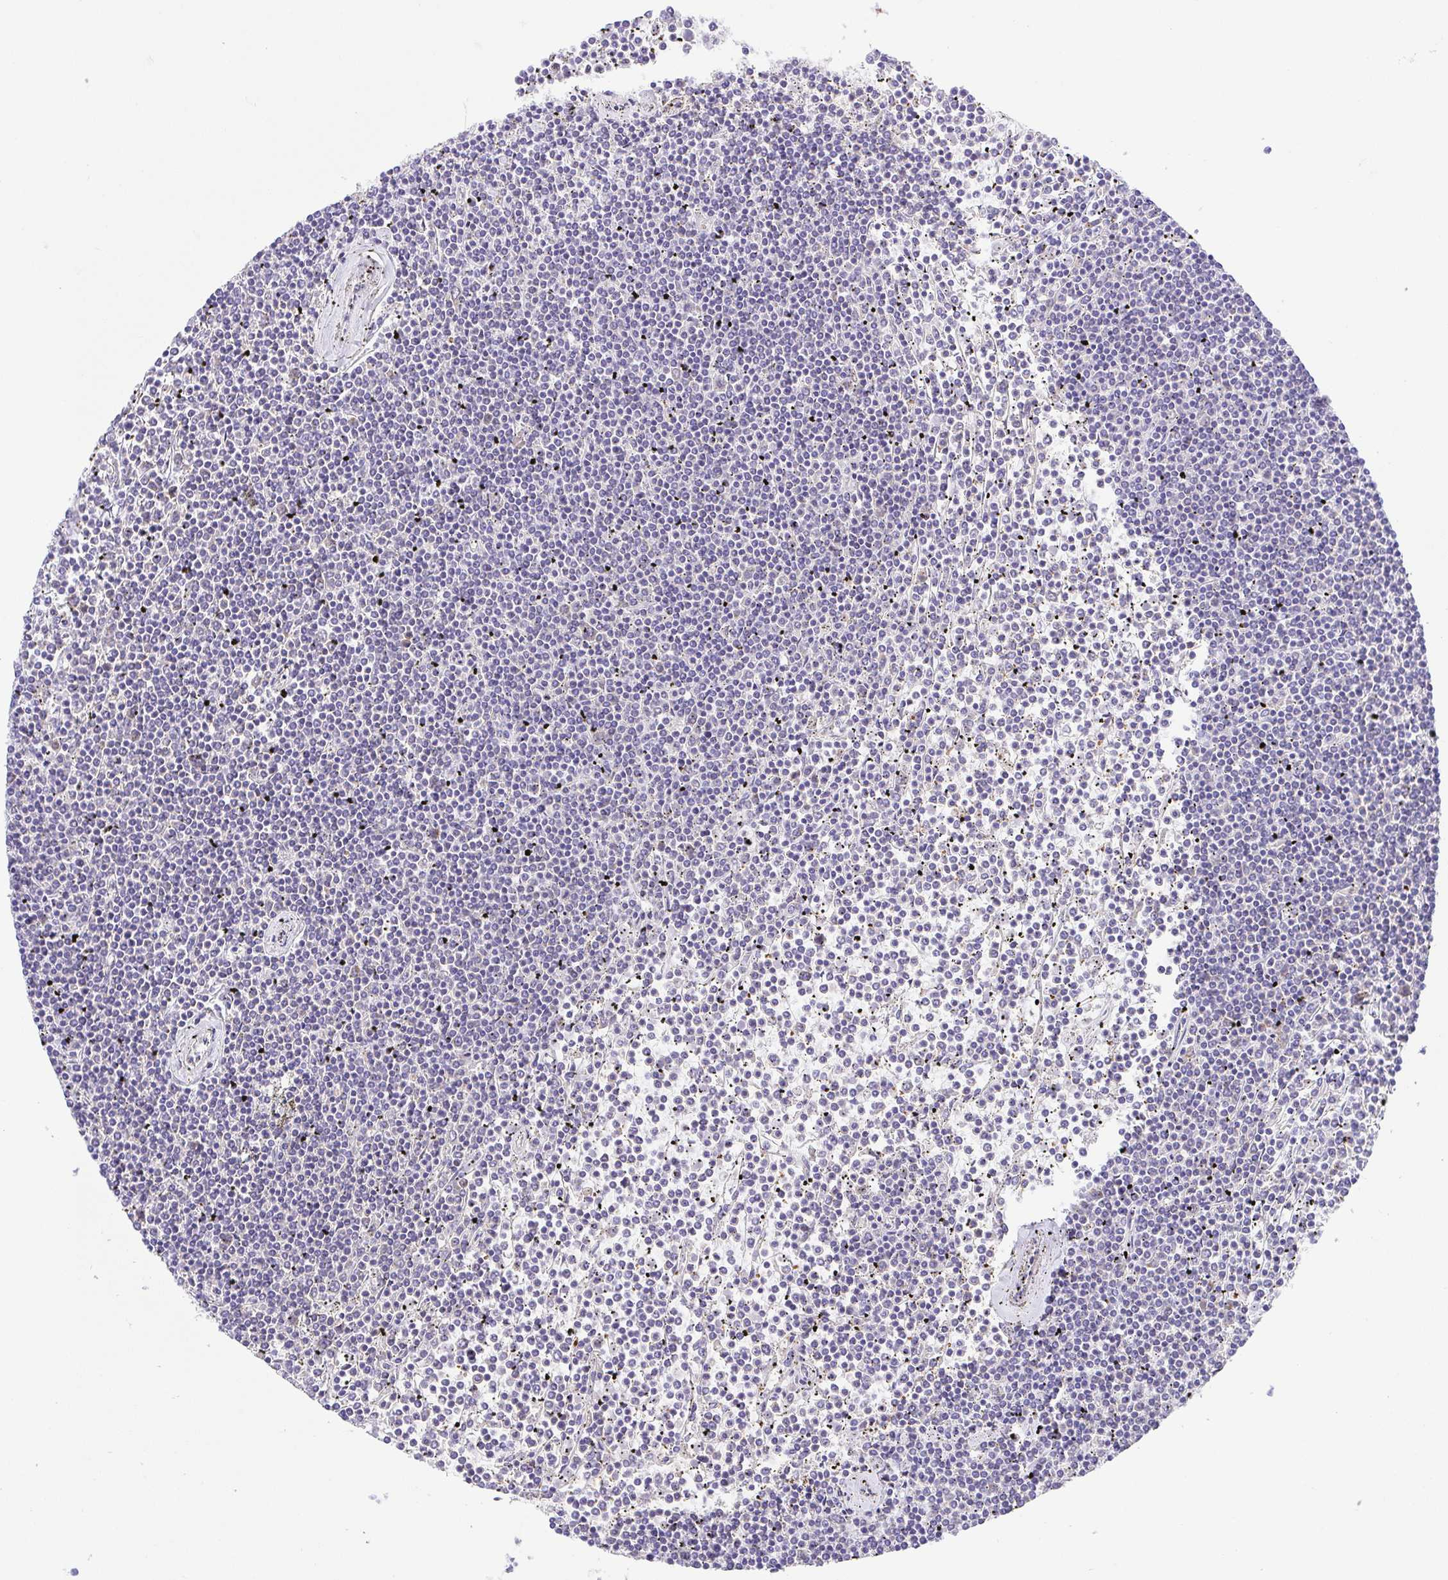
{"staining": {"intensity": "negative", "quantity": "none", "location": "none"}, "tissue": "lymphoma", "cell_type": "Tumor cells", "image_type": "cancer", "snomed": [{"axis": "morphology", "description": "Malignant lymphoma, non-Hodgkin's type, Low grade"}, {"axis": "topography", "description": "Spleen"}], "caption": "An image of human low-grade malignant lymphoma, non-Hodgkin's type is negative for staining in tumor cells.", "gene": "SLC13A1", "patient": {"sex": "female", "age": 19}}